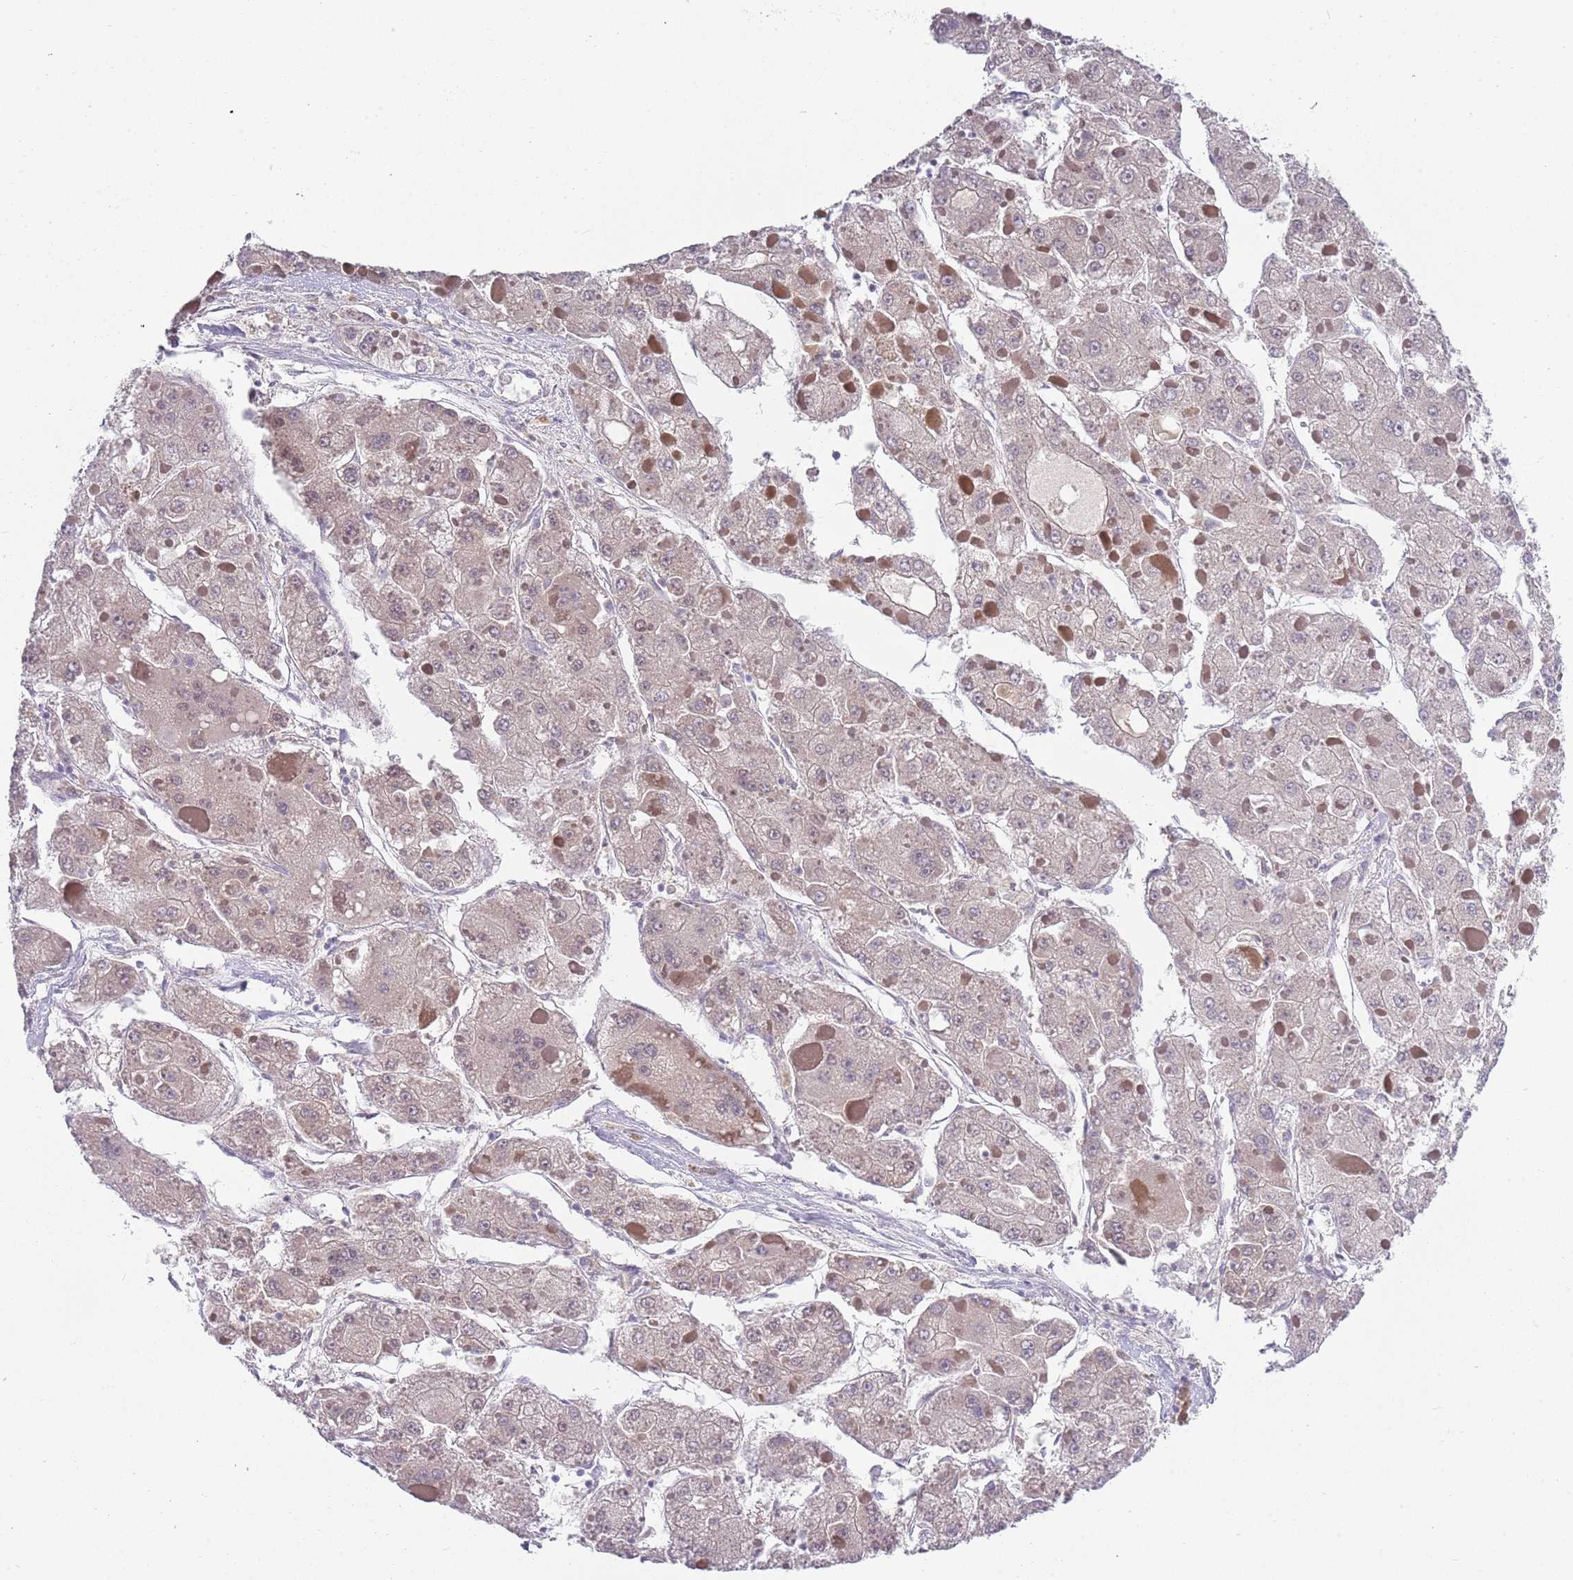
{"staining": {"intensity": "negative", "quantity": "none", "location": "none"}, "tissue": "liver cancer", "cell_type": "Tumor cells", "image_type": "cancer", "snomed": [{"axis": "morphology", "description": "Carcinoma, Hepatocellular, NOS"}, {"axis": "topography", "description": "Liver"}], "caption": "A micrograph of liver cancer (hepatocellular carcinoma) stained for a protein demonstrates no brown staining in tumor cells. The staining is performed using DAB (3,3'-diaminobenzidine) brown chromogen with nuclei counter-stained in using hematoxylin.", "gene": "SEPHS2", "patient": {"sex": "female", "age": 73}}